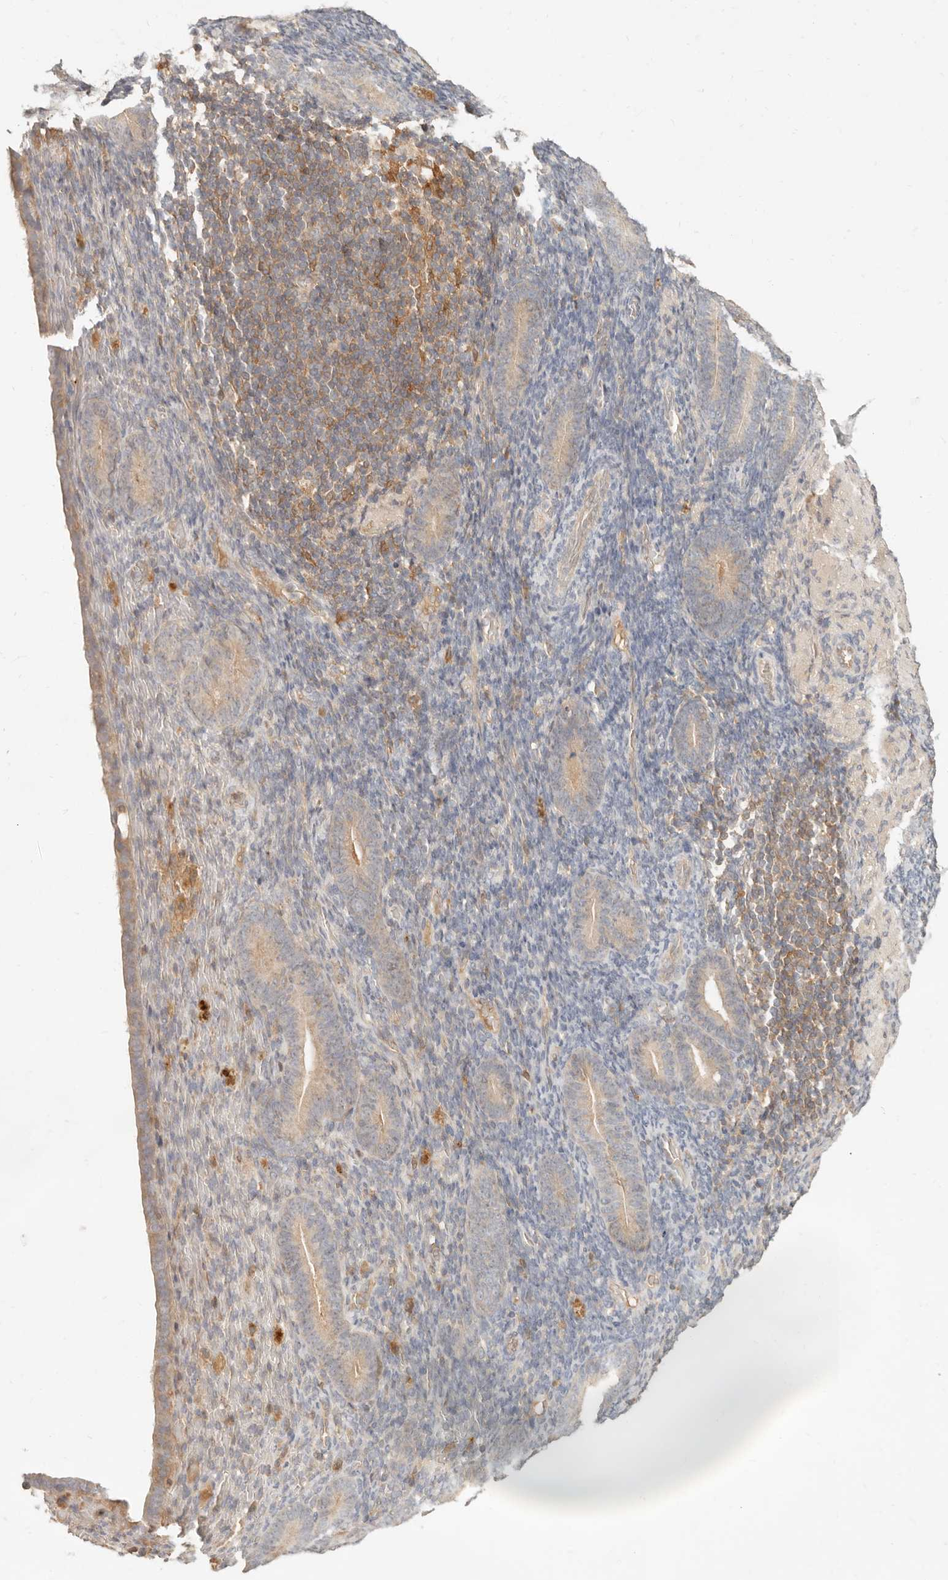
{"staining": {"intensity": "negative", "quantity": "none", "location": "none"}, "tissue": "endometrium", "cell_type": "Cells in endometrial stroma", "image_type": "normal", "snomed": [{"axis": "morphology", "description": "Normal tissue, NOS"}, {"axis": "topography", "description": "Endometrium"}], "caption": "A high-resolution photomicrograph shows immunohistochemistry (IHC) staining of normal endometrium, which exhibits no significant expression in cells in endometrial stroma.", "gene": "NECAP2", "patient": {"sex": "female", "age": 51}}